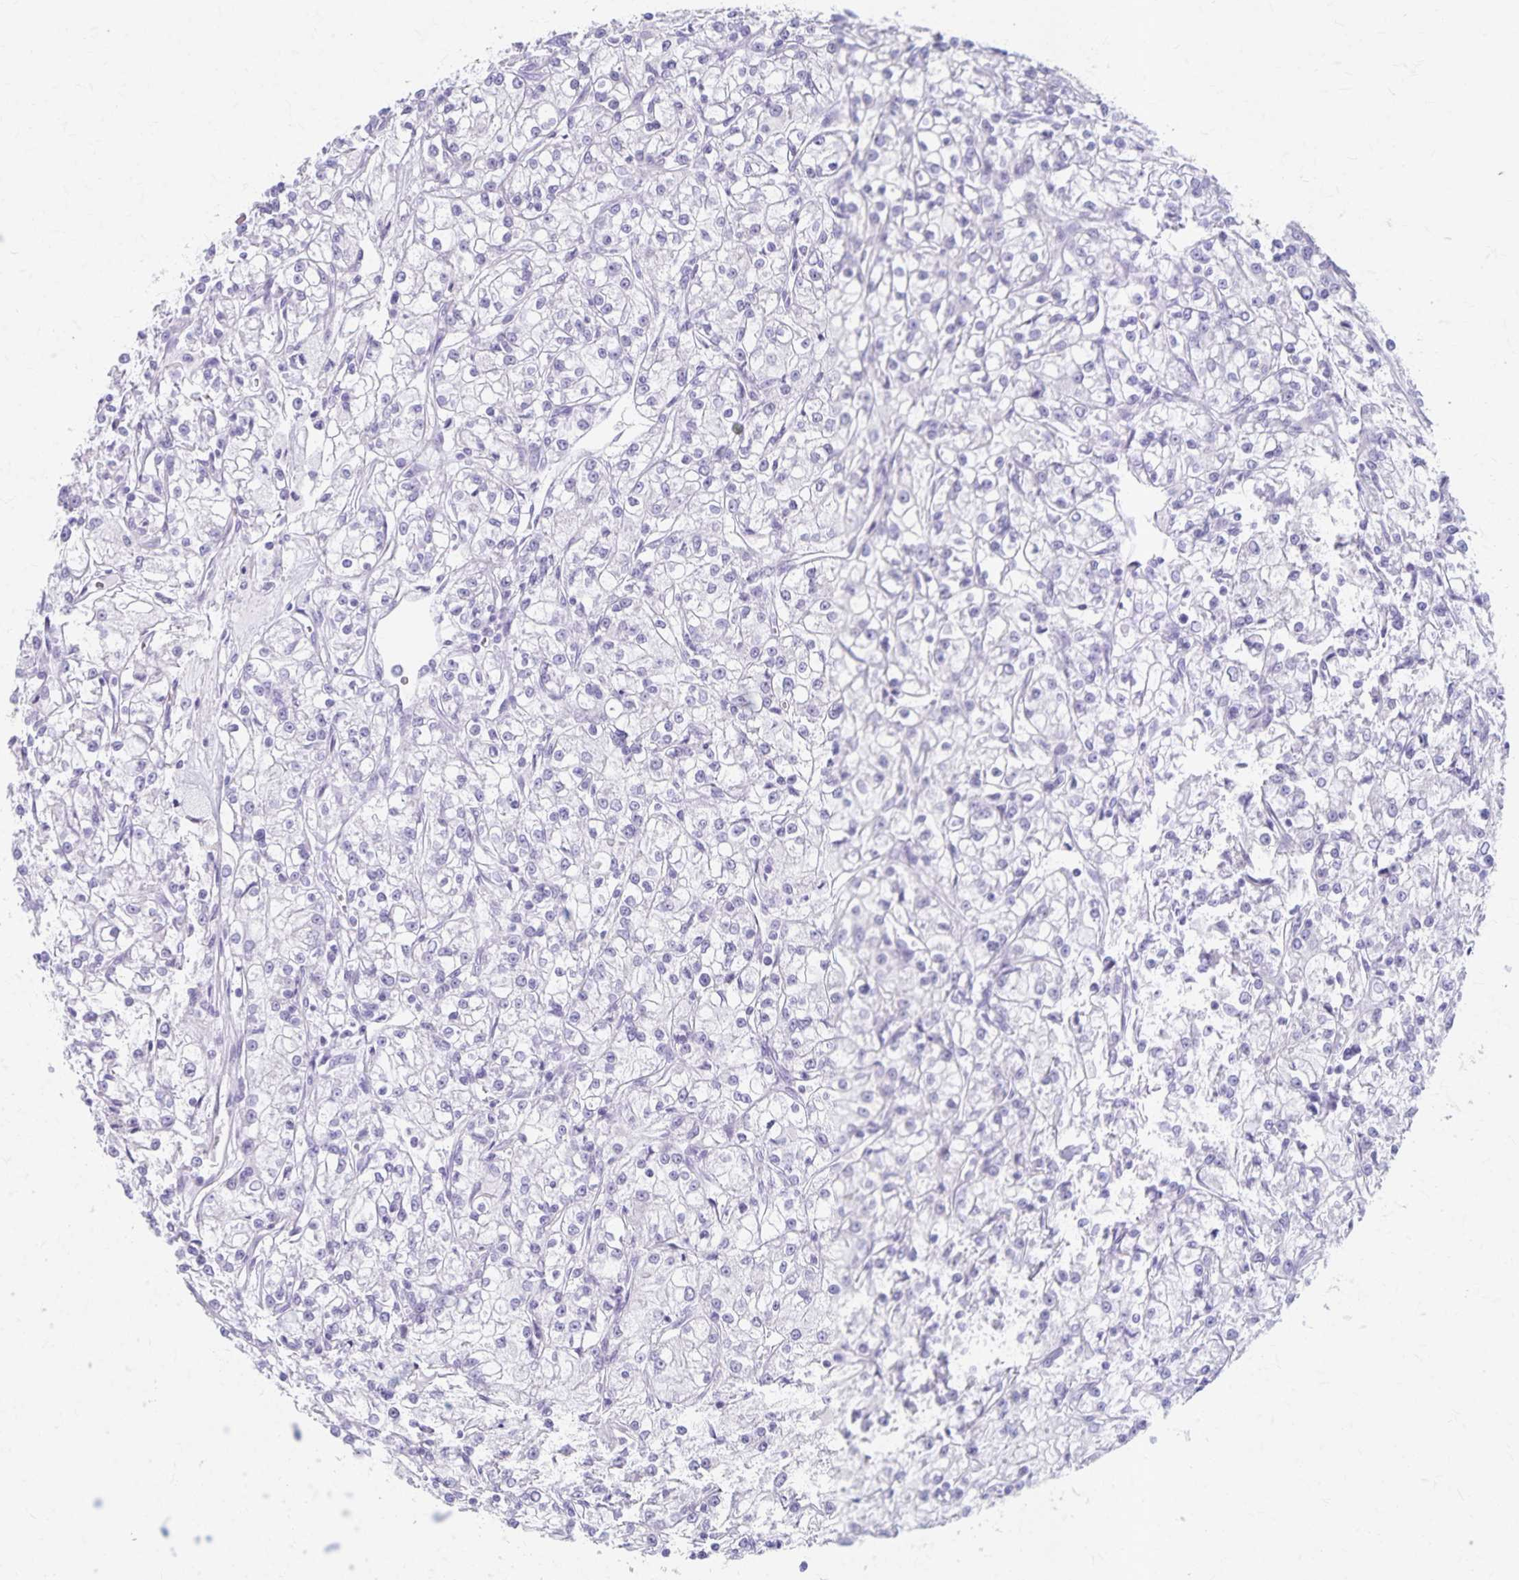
{"staining": {"intensity": "negative", "quantity": "none", "location": "none"}, "tissue": "renal cancer", "cell_type": "Tumor cells", "image_type": "cancer", "snomed": [{"axis": "morphology", "description": "Adenocarcinoma, NOS"}, {"axis": "topography", "description": "Kidney"}], "caption": "Immunohistochemistry image of neoplastic tissue: human renal cancer stained with DAB displays no significant protein expression in tumor cells.", "gene": "GPBAR1", "patient": {"sex": "female", "age": 59}}